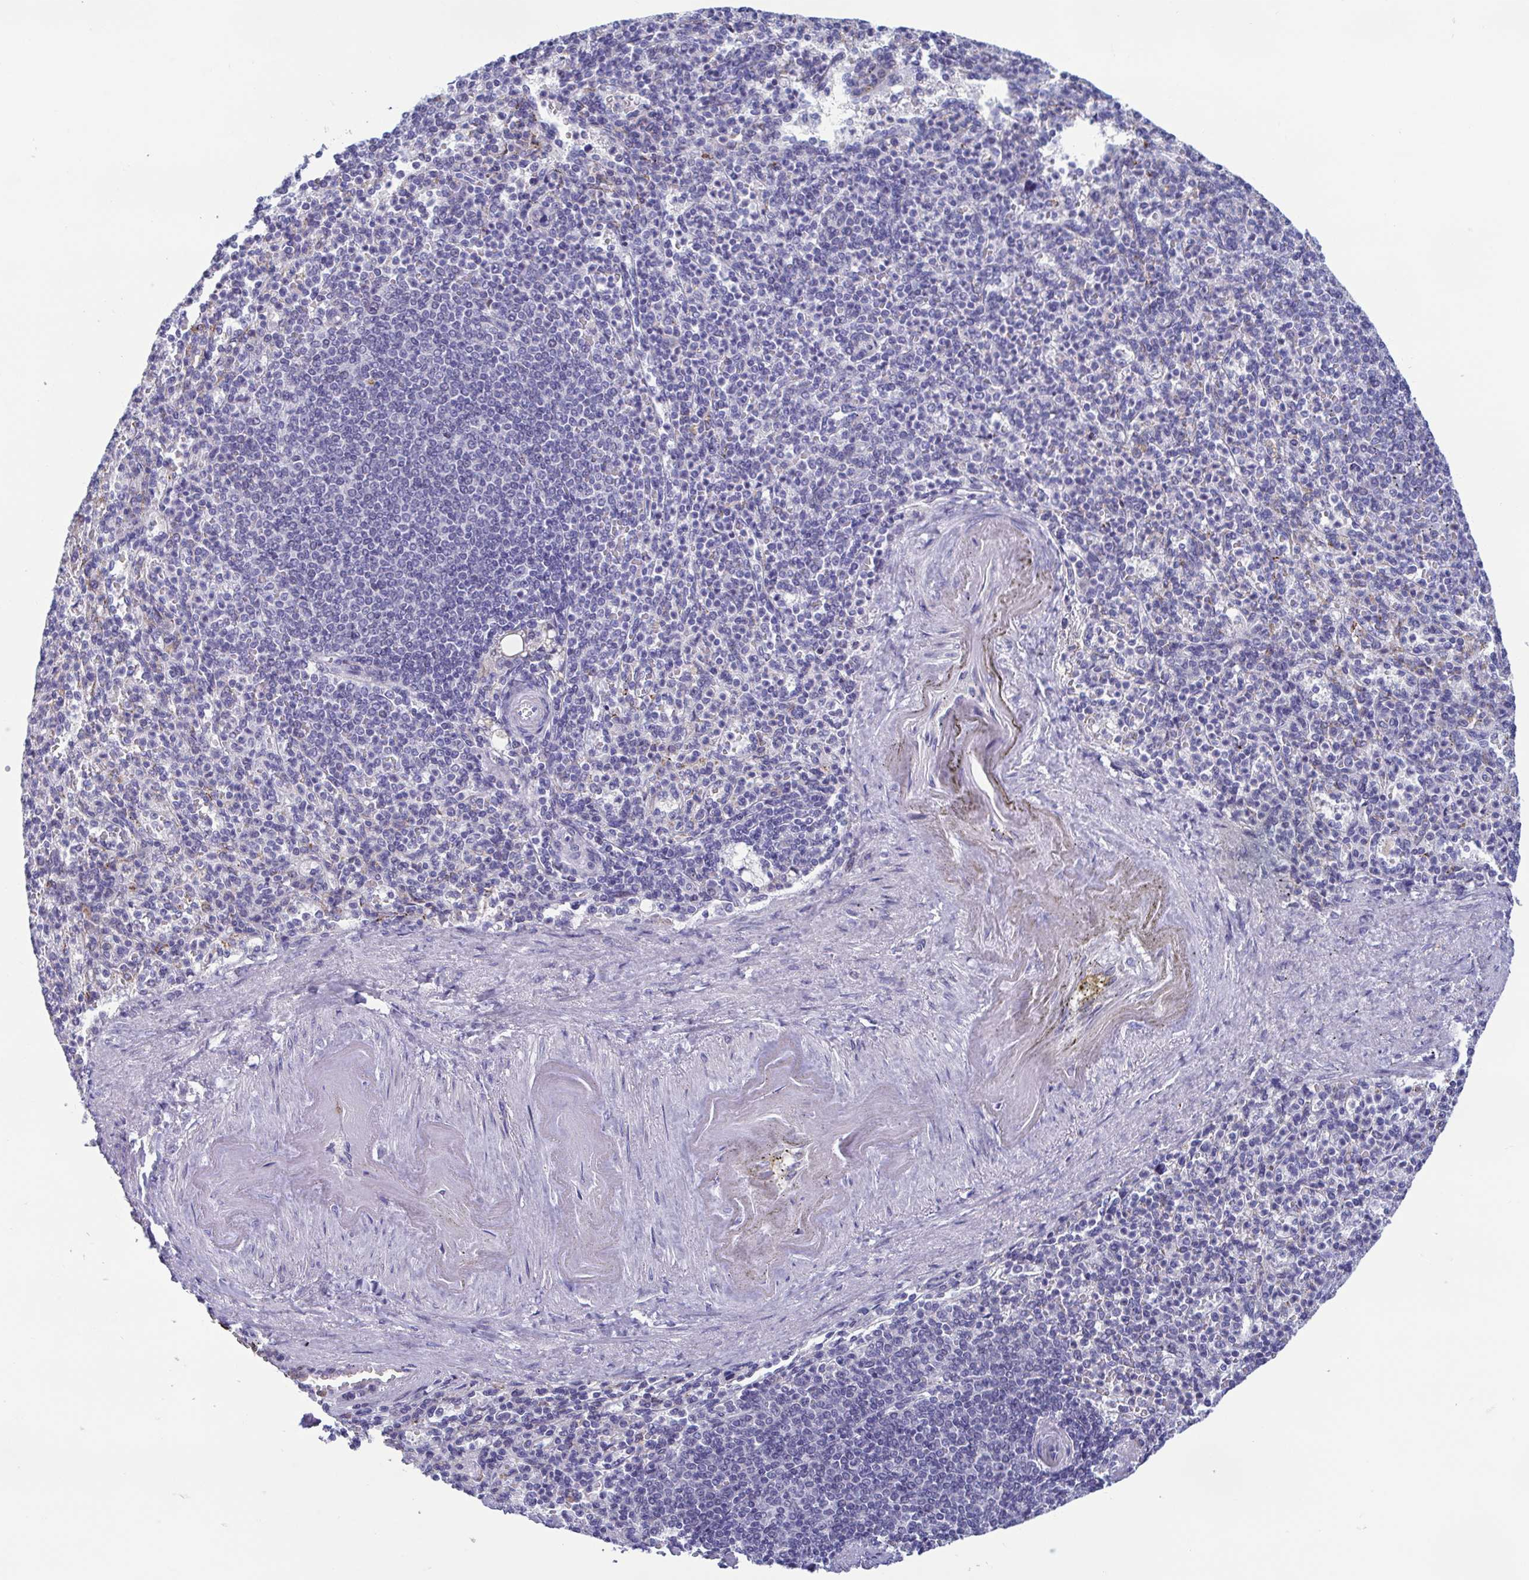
{"staining": {"intensity": "negative", "quantity": "none", "location": "none"}, "tissue": "spleen", "cell_type": "Cells in red pulp", "image_type": "normal", "snomed": [{"axis": "morphology", "description": "Normal tissue, NOS"}, {"axis": "topography", "description": "Spleen"}], "caption": "A photomicrograph of spleen stained for a protein reveals no brown staining in cells in red pulp. (DAB immunohistochemistry (IHC), high magnification).", "gene": "PERM1", "patient": {"sex": "female", "age": 74}}